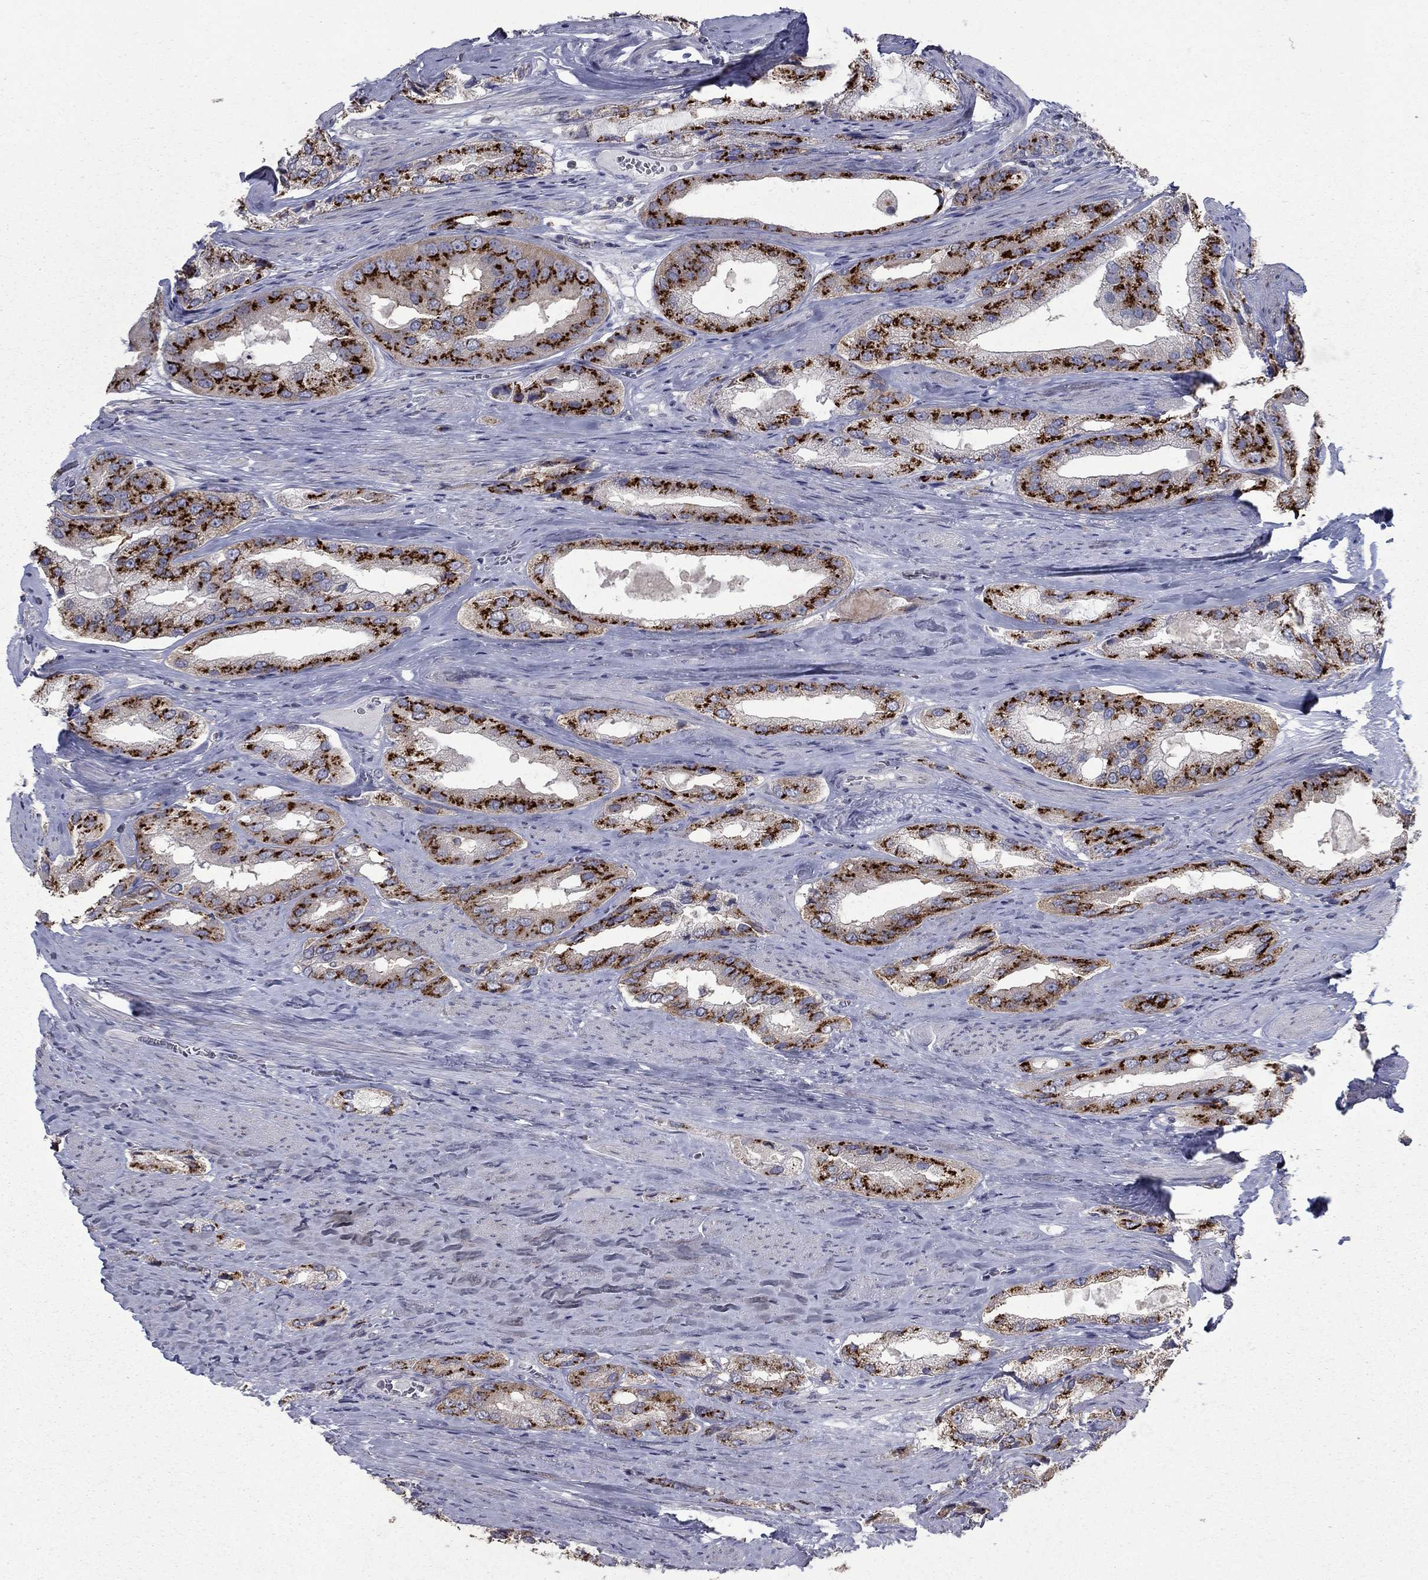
{"staining": {"intensity": "strong", "quantity": ">75%", "location": "cytoplasmic/membranous"}, "tissue": "prostate cancer", "cell_type": "Tumor cells", "image_type": "cancer", "snomed": [{"axis": "morphology", "description": "Adenocarcinoma, Low grade"}, {"axis": "topography", "description": "Prostate"}], "caption": "Tumor cells display high levels of strong cytoplasmic/membranous positivity in approximately >75% of cells in human prostate cancer (adenocarcinoma (low-grade)).", "gene": "KIAA0319L", "patient": {"sex": "male", "age": 69}}